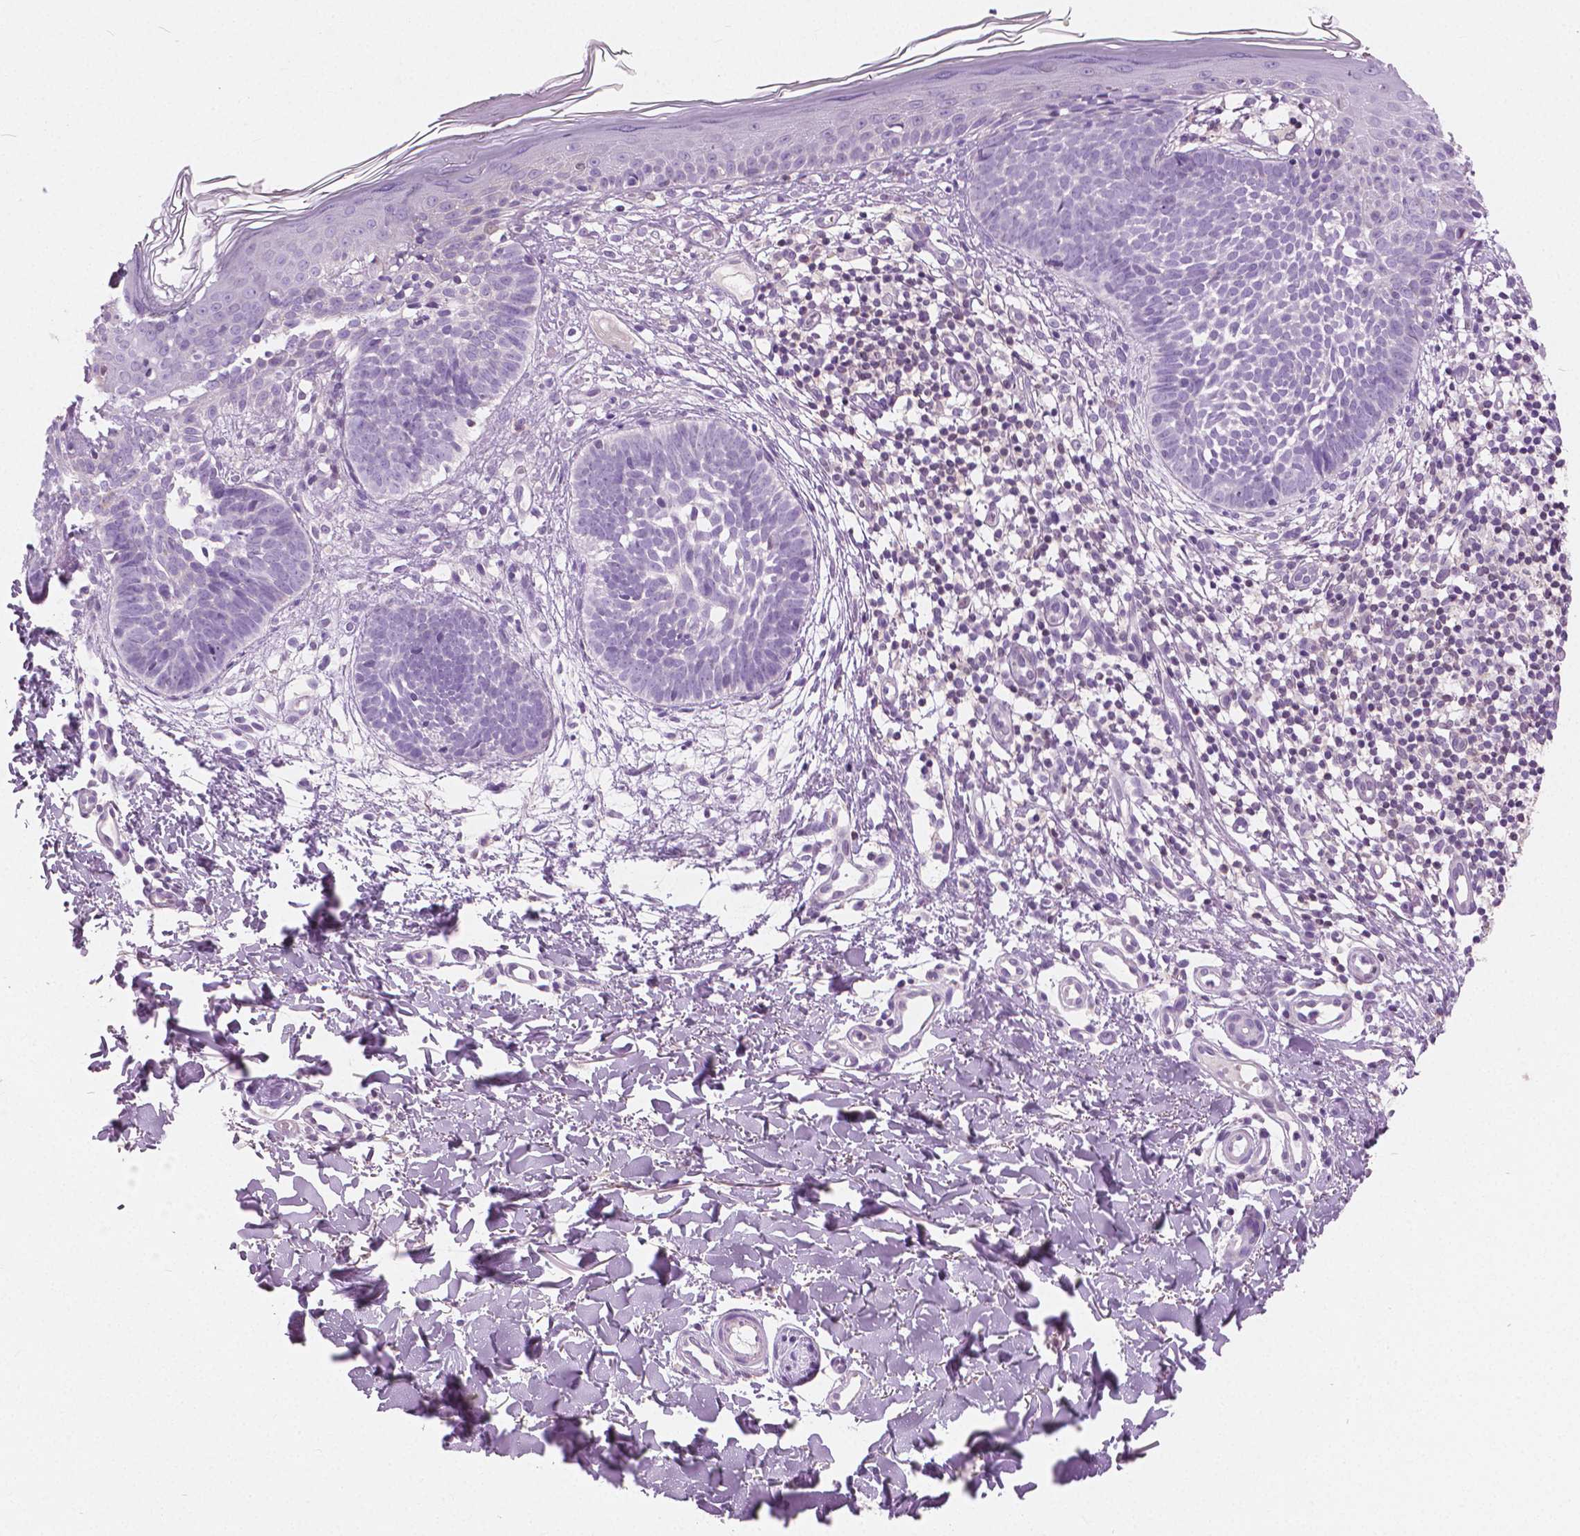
{"staining": {"intensity": "negative", "quantity": "none", "location": "none"}, "tissue": "skin cancer", "cell_type": "Tumor cells", "image_type": "cancer", "snomed": [{"axis": "morphology", "description": "Basal cell carcinoma"}, {"axis": "topography", "description": "Skin"}], "caption": "Human skin cancer stained for a protein using IHC displays no staining in tumor cells.", "gene": "GALM", "patient": {"sex": "female", "age": 51}}